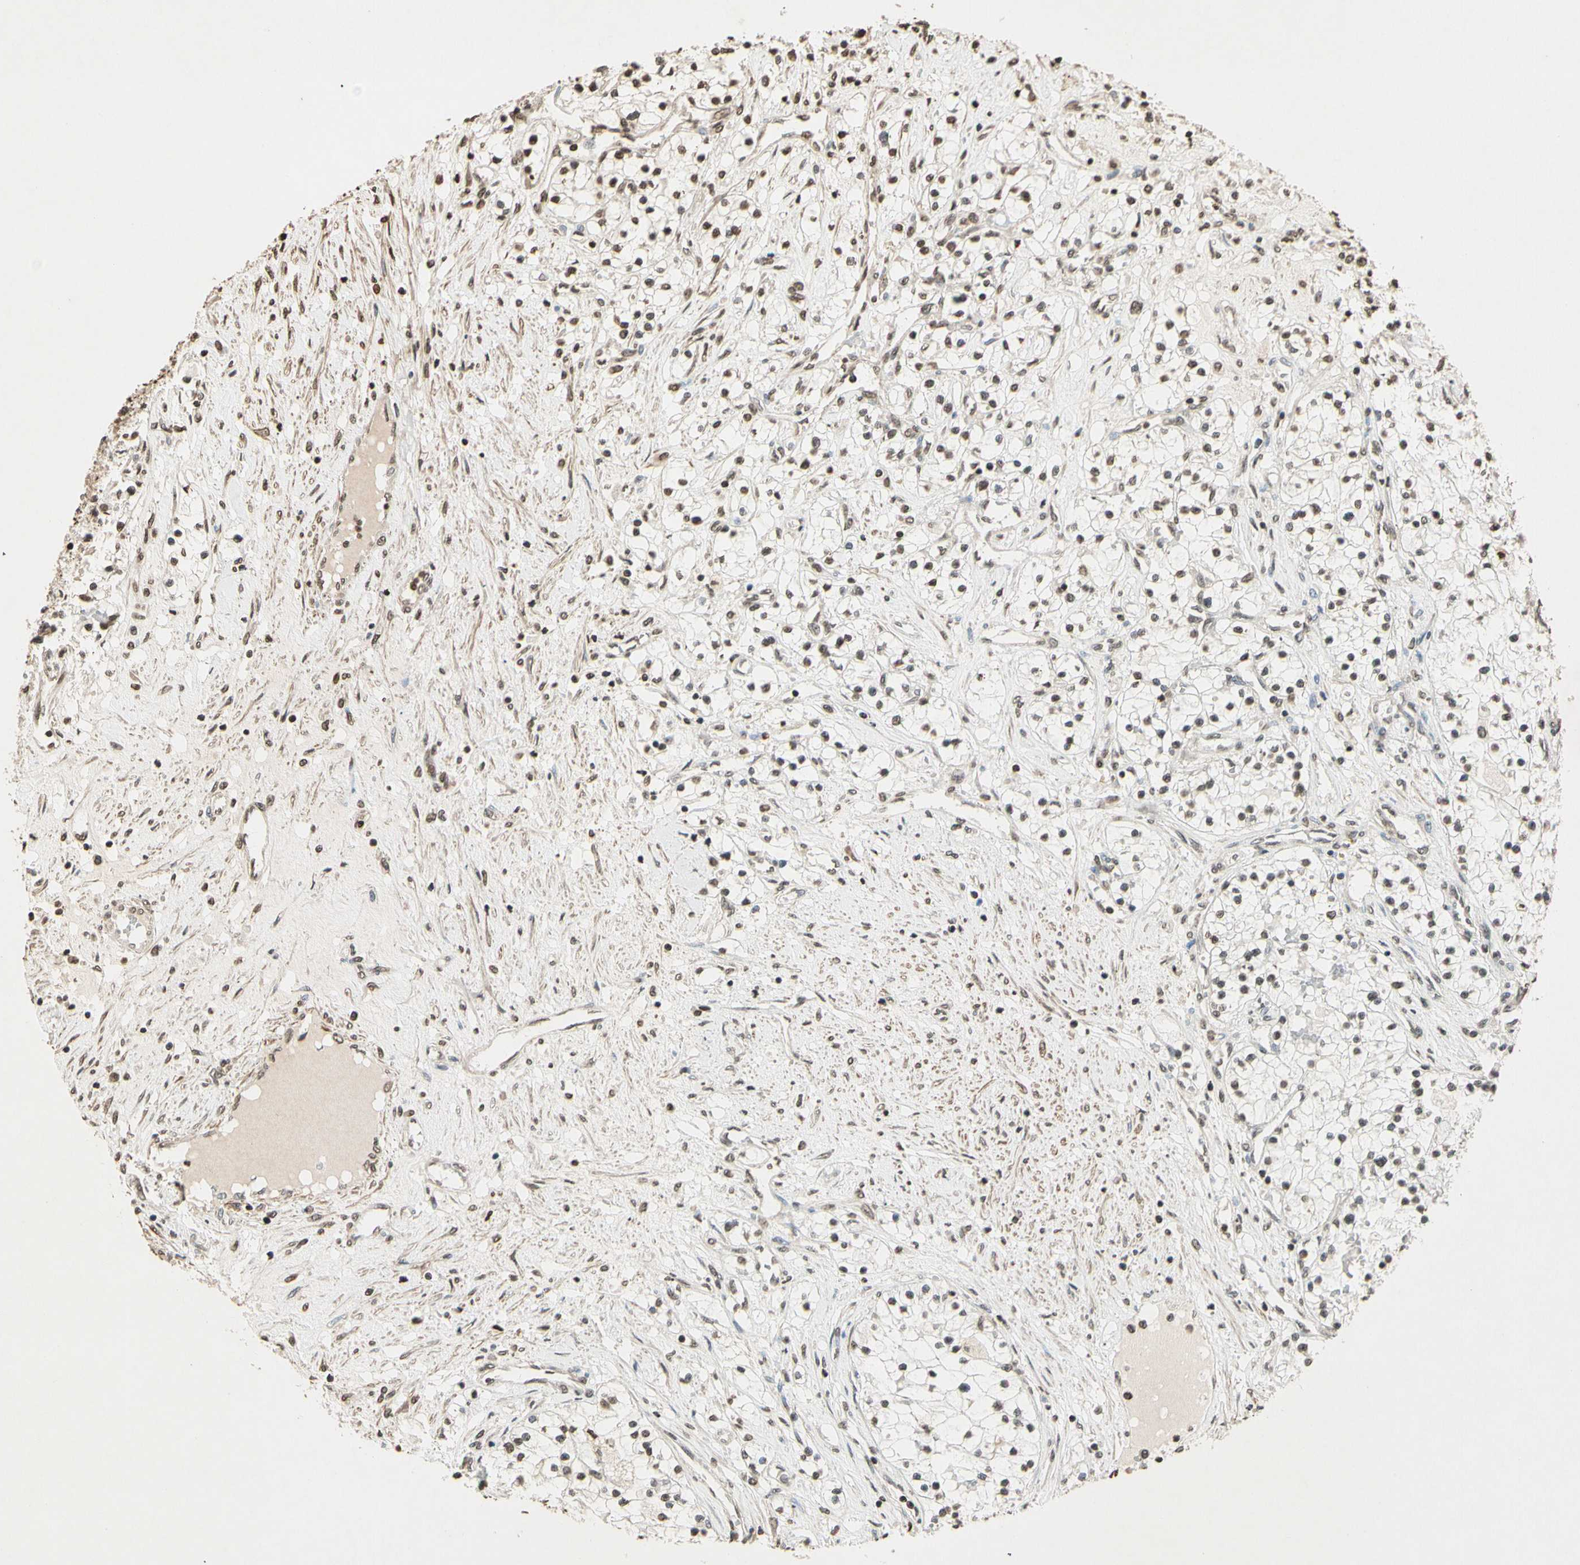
{"staining": {"intensity": "weak", "quantity": "25%-75%", "location": "nuclear"}, "tissue": "renal cancer", "cell_type": "Tumor cells", "image_type": "cancer", "snomed": [{"axis": "morphology", "description": "Adenocarcinoma, NOS"}, {"axis": "topography", "description": "Kidney"}], "caption": "Tumor cells exhibit low levels of weak nuclear positivity in approximately 25%-75% of cells in renal cancer.", "gene": "TOP1", "patient": {"sex": "male", "age": 68}}